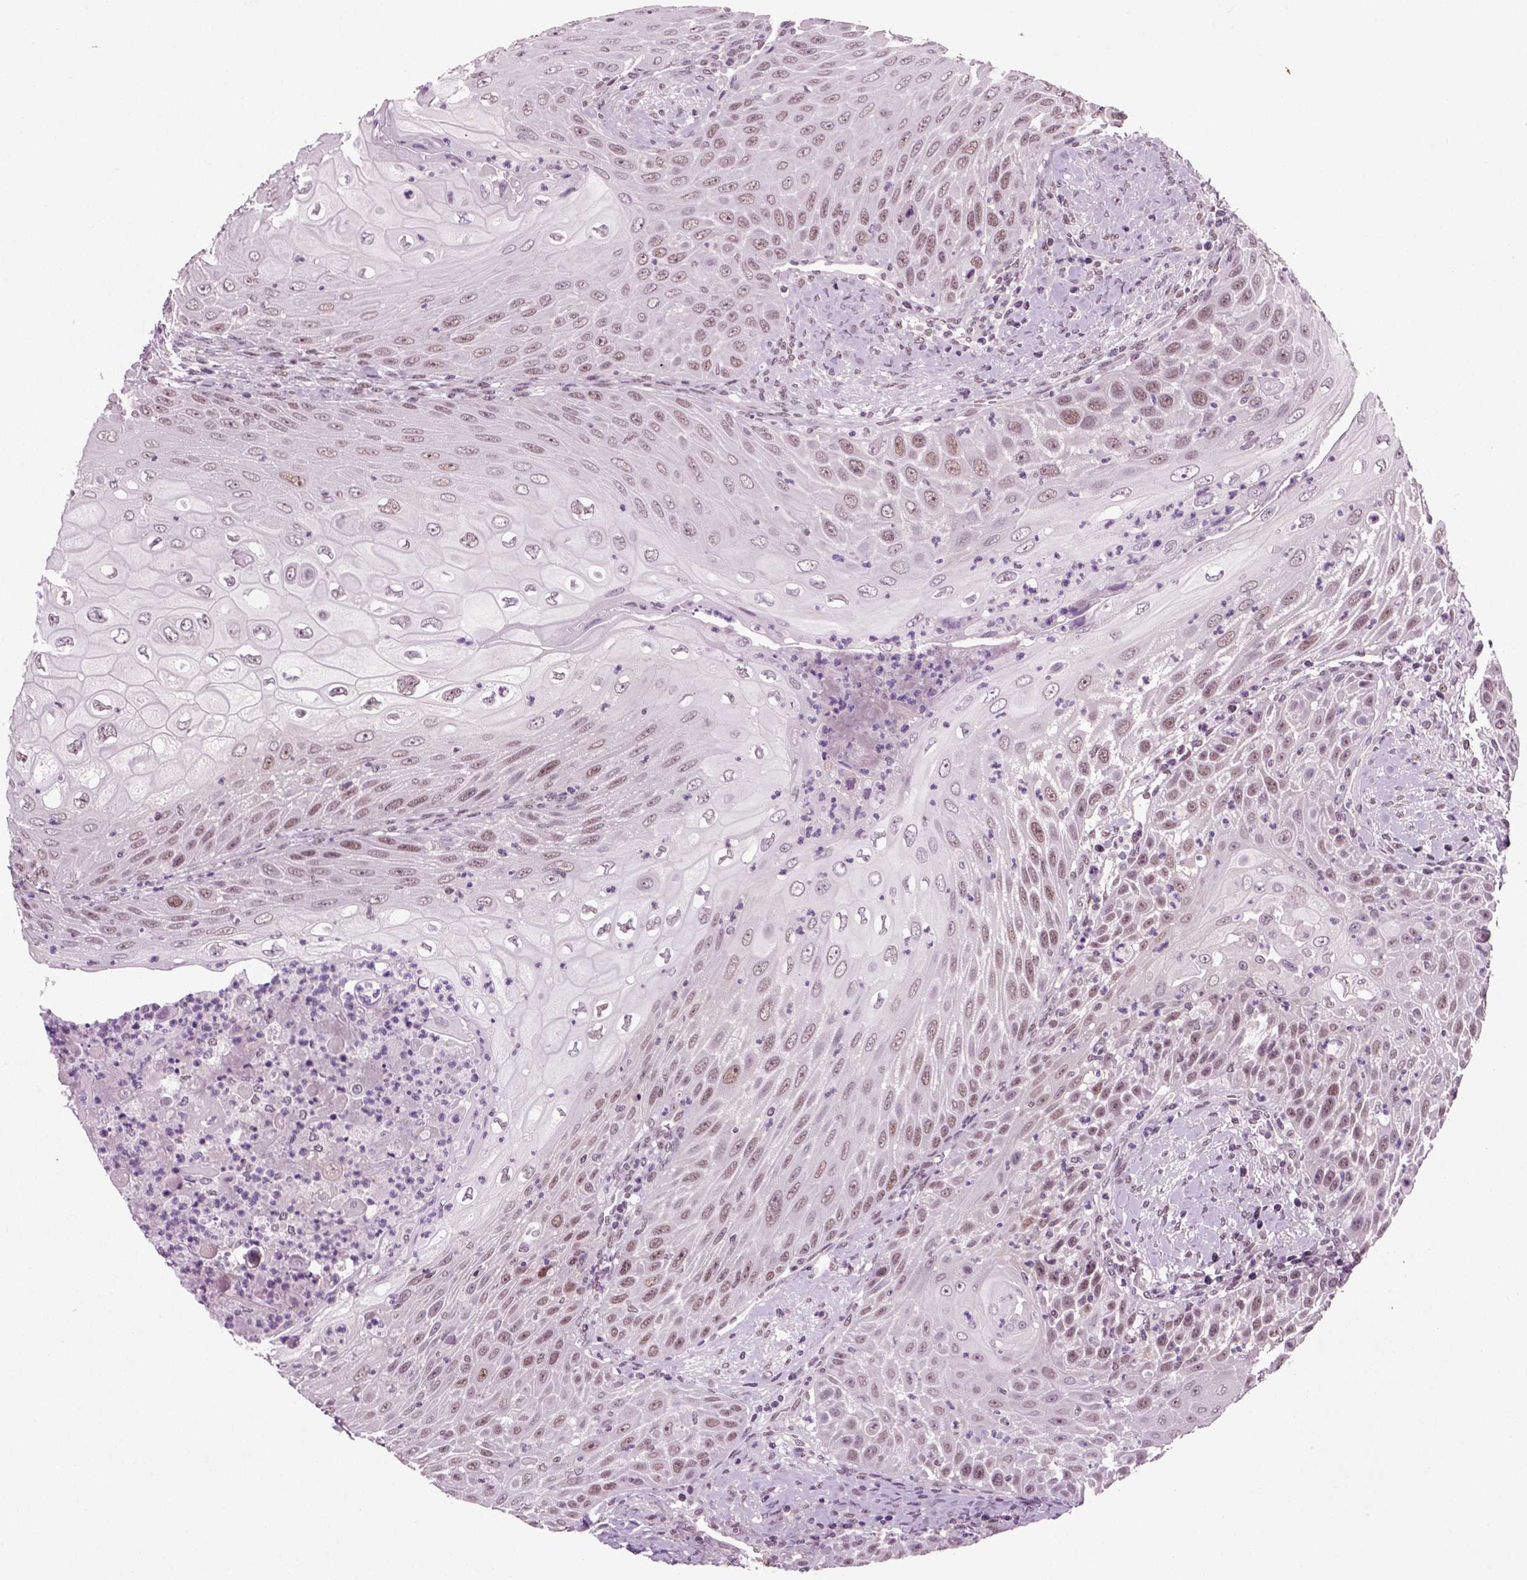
{"staining": {"intensity": "moderate", "quantity": "25%-75%", "location": "nuclear"}, "tissue": "head and neck cancer", "cell_type": "Tumor cells", "image_type": "cancer", "snomed": [{"axis": "morphology", "description": "Squamous cell carcinoma, NOS"}, {"axis": "topography", "description": "Head-Neck"}], "caption": "The micrograph reveals a brown stain indicating the presence of a protein in the nuclear of tumor cells in head and neck cancer.", "gene": "RCOR3", "patient": {"sex": "male", "age": 69}}